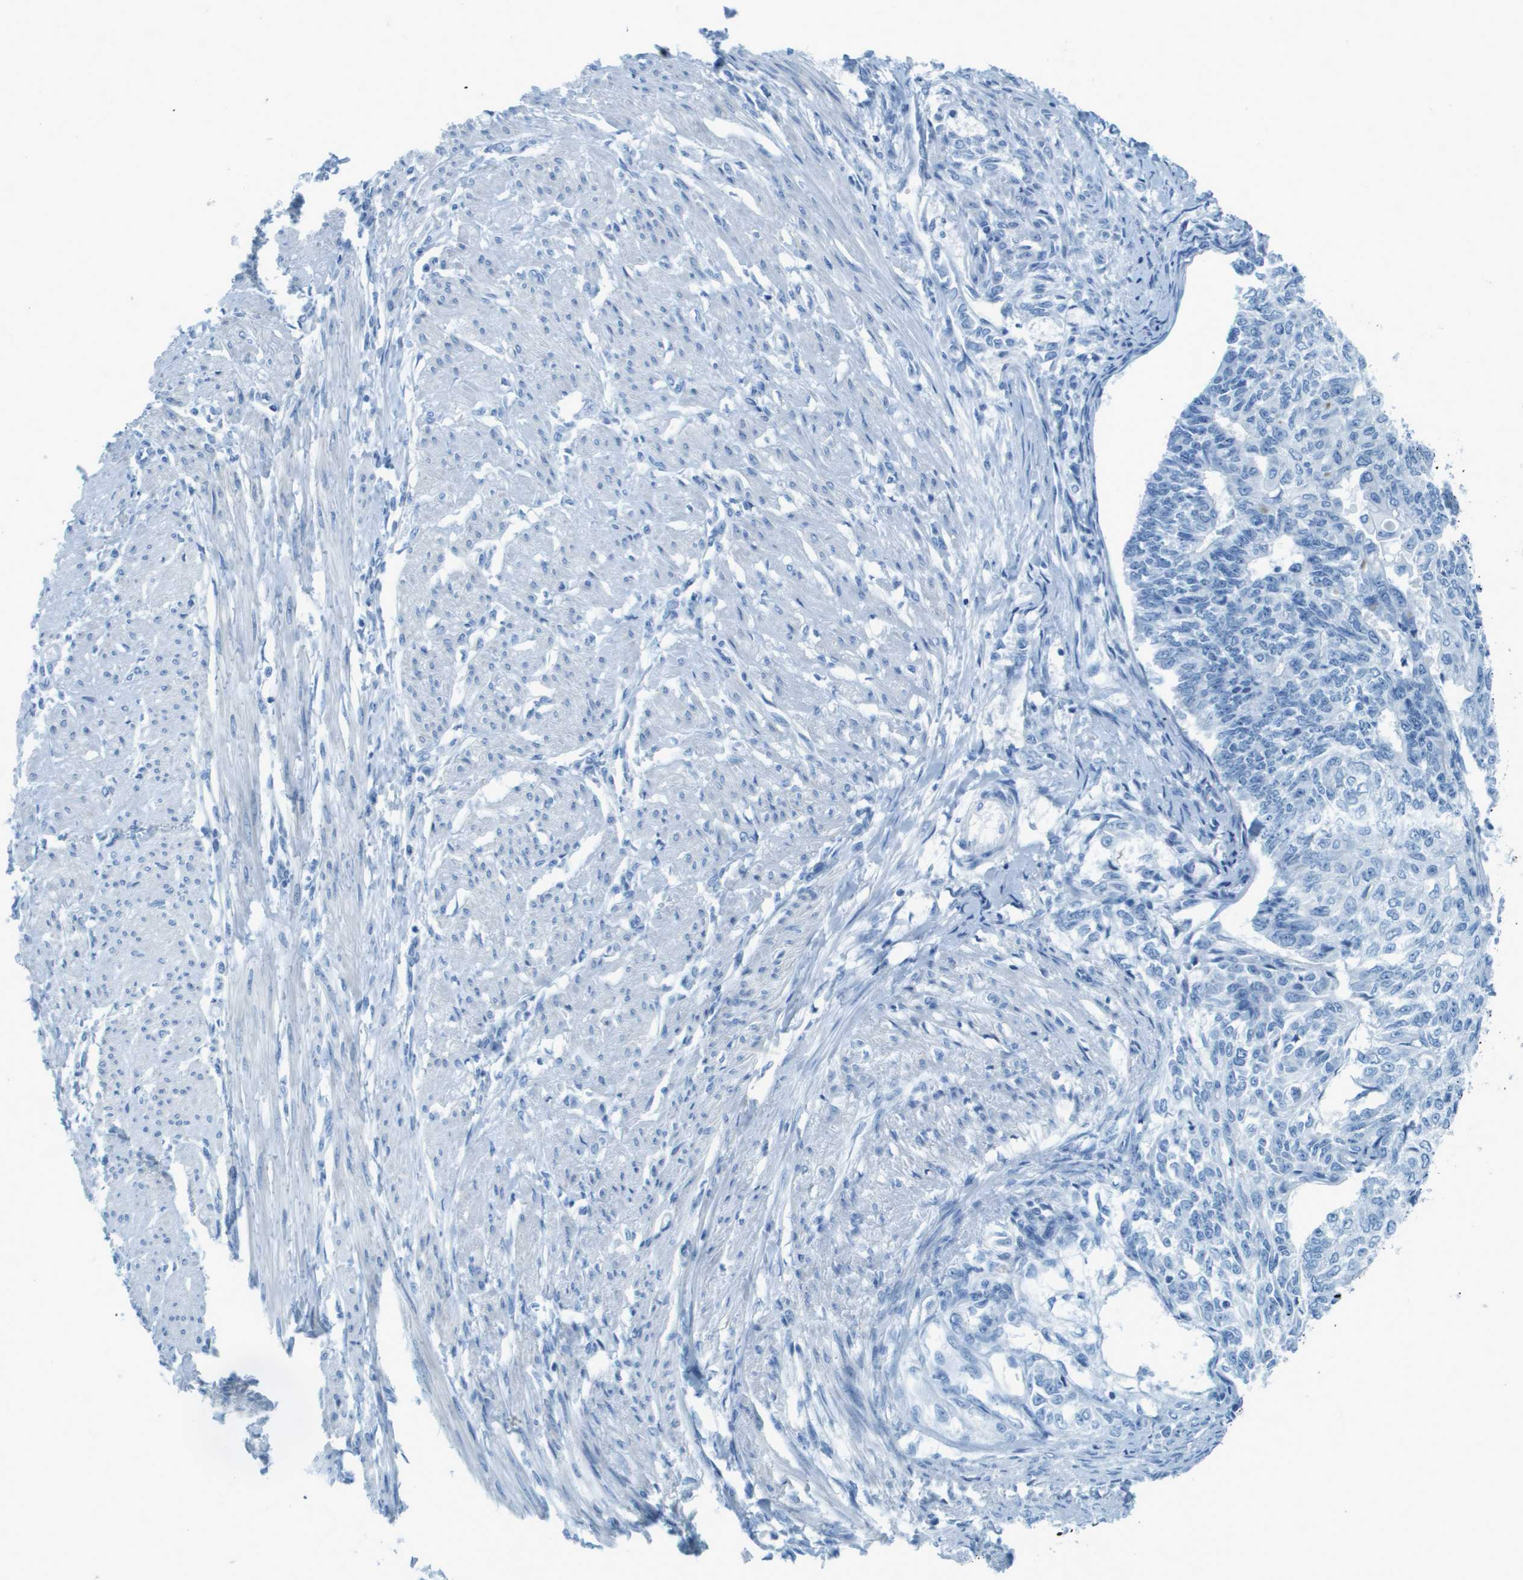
{"staining": {"intensity": "negative", "quantity": "none", "location": "none"}, "tissue": "endometrial cancer", "cell_type": "Tumor cells", "image_type": "cancer", "snomed": [{"axis": "morphology", "description": "Adenocarcinoma, NOS"}, {"axis": "topography", "description": "Endometrium"}], "caption": "An image of endometrial cancer stained for a protein demonstrates no brown staining in tumor cells.", "gene": "CDHR2", "patient": {"sex": "female", "age": 32}}